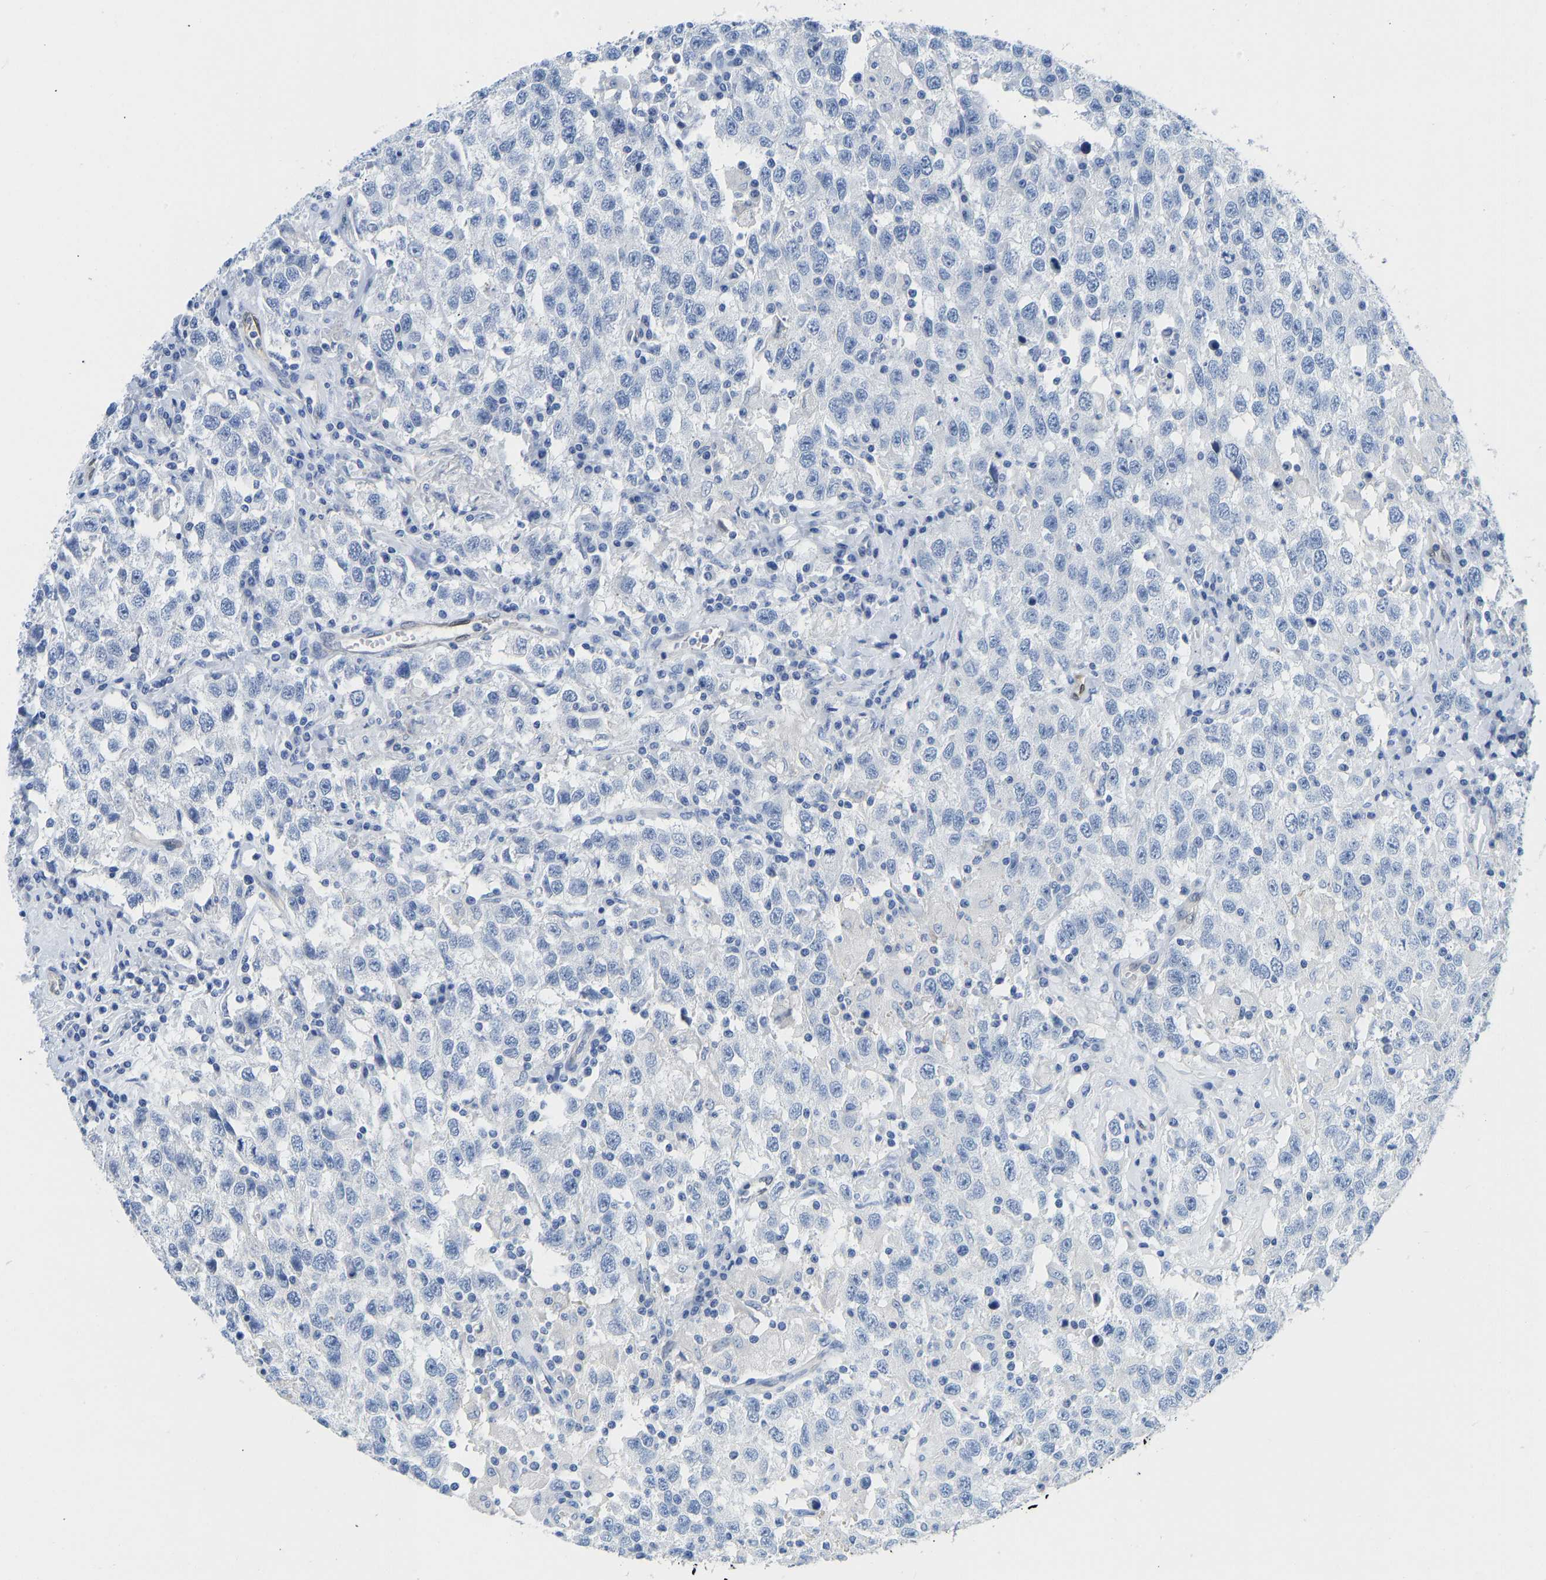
{"staining": {"intensity": "negative", "quantity": "none", "location": "none"}, "tissue": "testis cancer", "cell_type": "Tumor cells", "image_type": "cancer", "snomed": [{"axis": "morphology", "description": "Seminoma, NOS"}, {"axis": "topography", "description": "Testis"}], "caption": "This is a image of immunohistochemistry (IHC) staining of testis seminoma, which shows no expression in tumor cells.", "gene": "NKAIN3", "patient": {"sex": "male", "age": 41}}